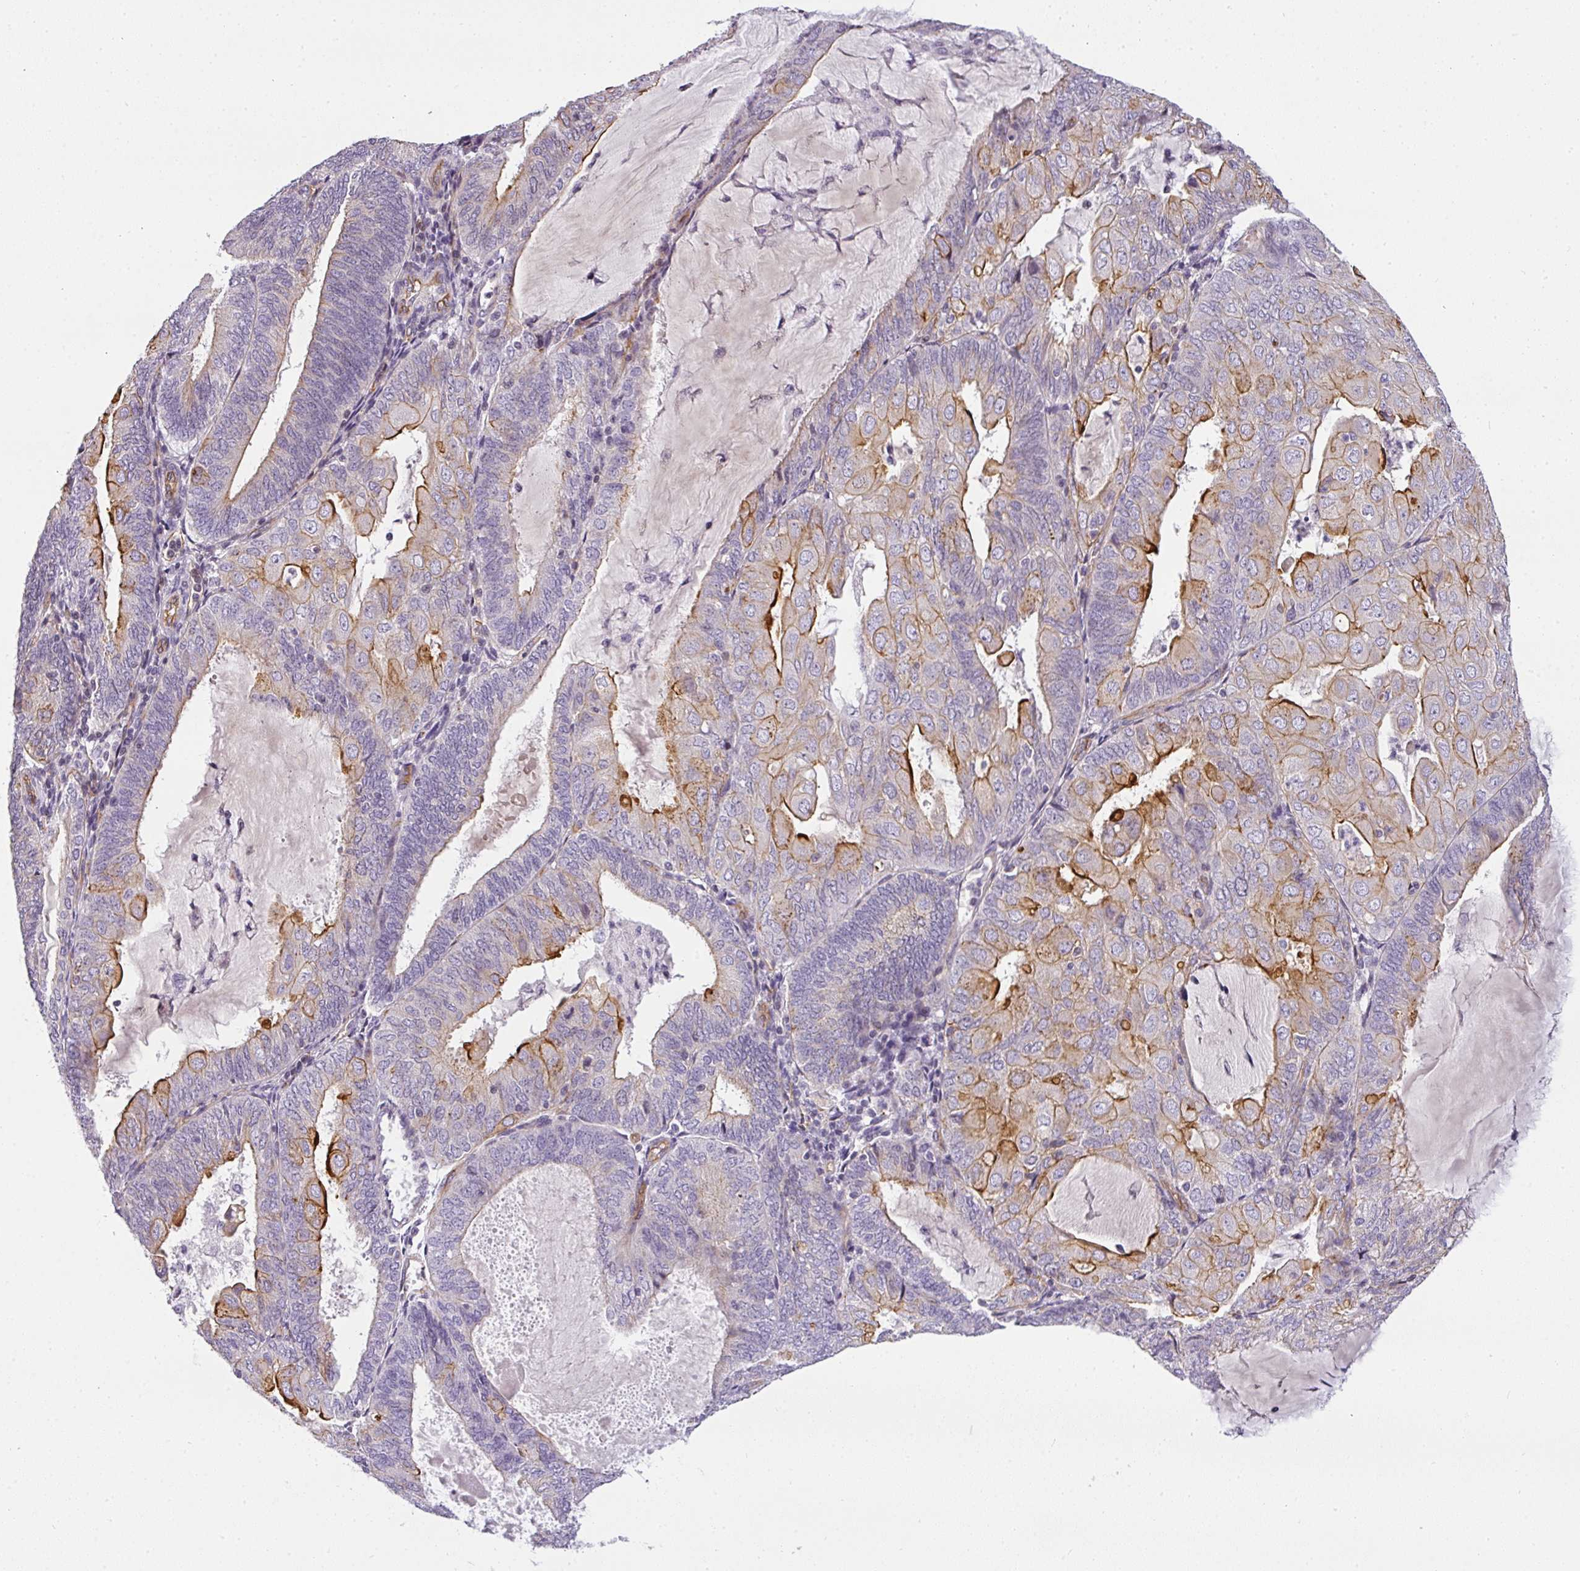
{"staining": {"intensity": "moderate", "quantity": "<25%", "location": "cytoplasmic/membranous"}, "tissue": "endometrial cancer", "cell_type": "Tumor cells", "image_type": "cancer", "snomed": [{"axis": "morphology", "description": "Adenocarcinoma, NOS"}, {"axis": "topography", "description": "Endometrium"}], "caption": "Immunohistochemistry staining of adenocarcinoma (endometrial), which exhibits low levels of moderate cytoplasmic/membranous staining in about <25% of tumor cells indicating moderate cytoplasmic/membranous protein staining. The staining was performed using DAB (brown) for protein detection and nuclei were counterstained in hematoxylin (blue).", "gene": "OR11H4", "patient": {"sex": "female", "age": 81}}